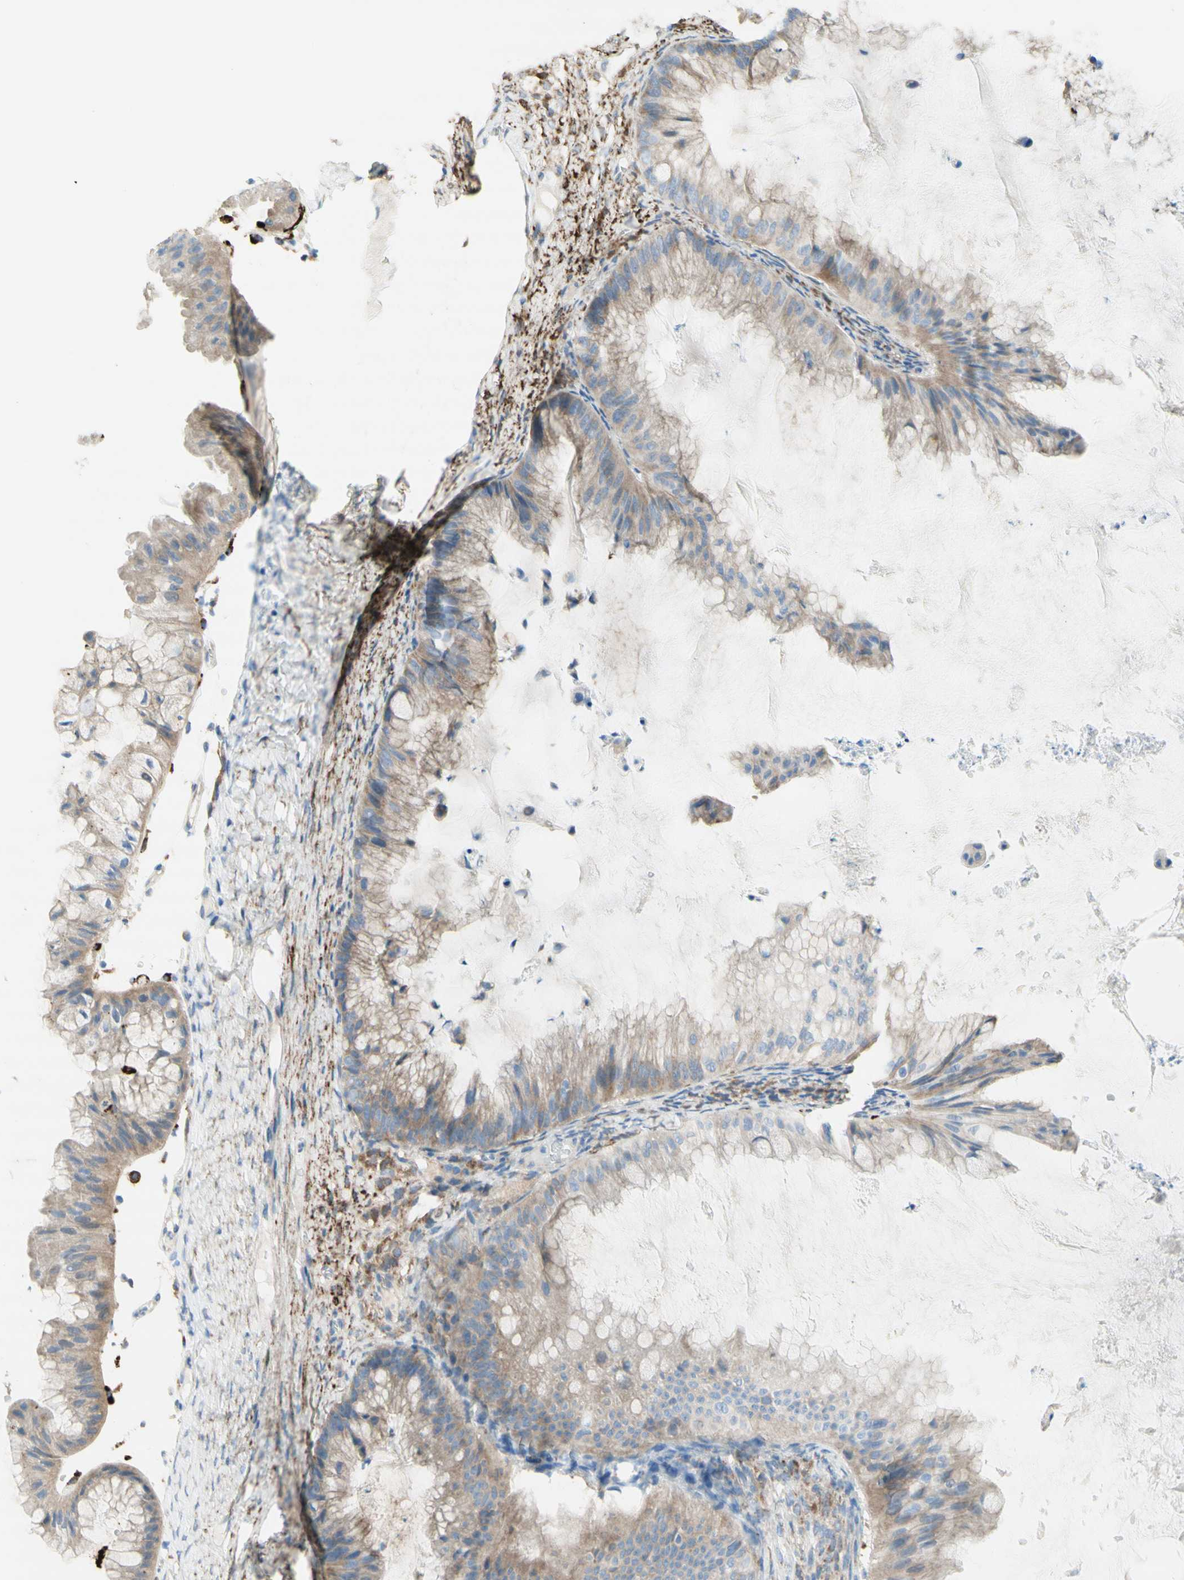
{"staining": {"intensity": "weak", "quantity": ">75%", "location": "cytoplasmic/membranous"}, "tissue": "ovarian cancer", "cell_type": "Tumor cells", "image_type": "cancer", "snomed": [{"axis": "morphology", "description": "Cystadenocarcinoma, mucinous, NOS"}, {"axis": "topography", "description": "Ovary"}], "caption": "Immunohistochemical staining of ovarian cancer exhibits low levels of weak cytoplasmic/membranous protein expression in approximately >75% of tumor cells.", "gene": "URB2", "patient": {"sex": "female", "age": 61}}